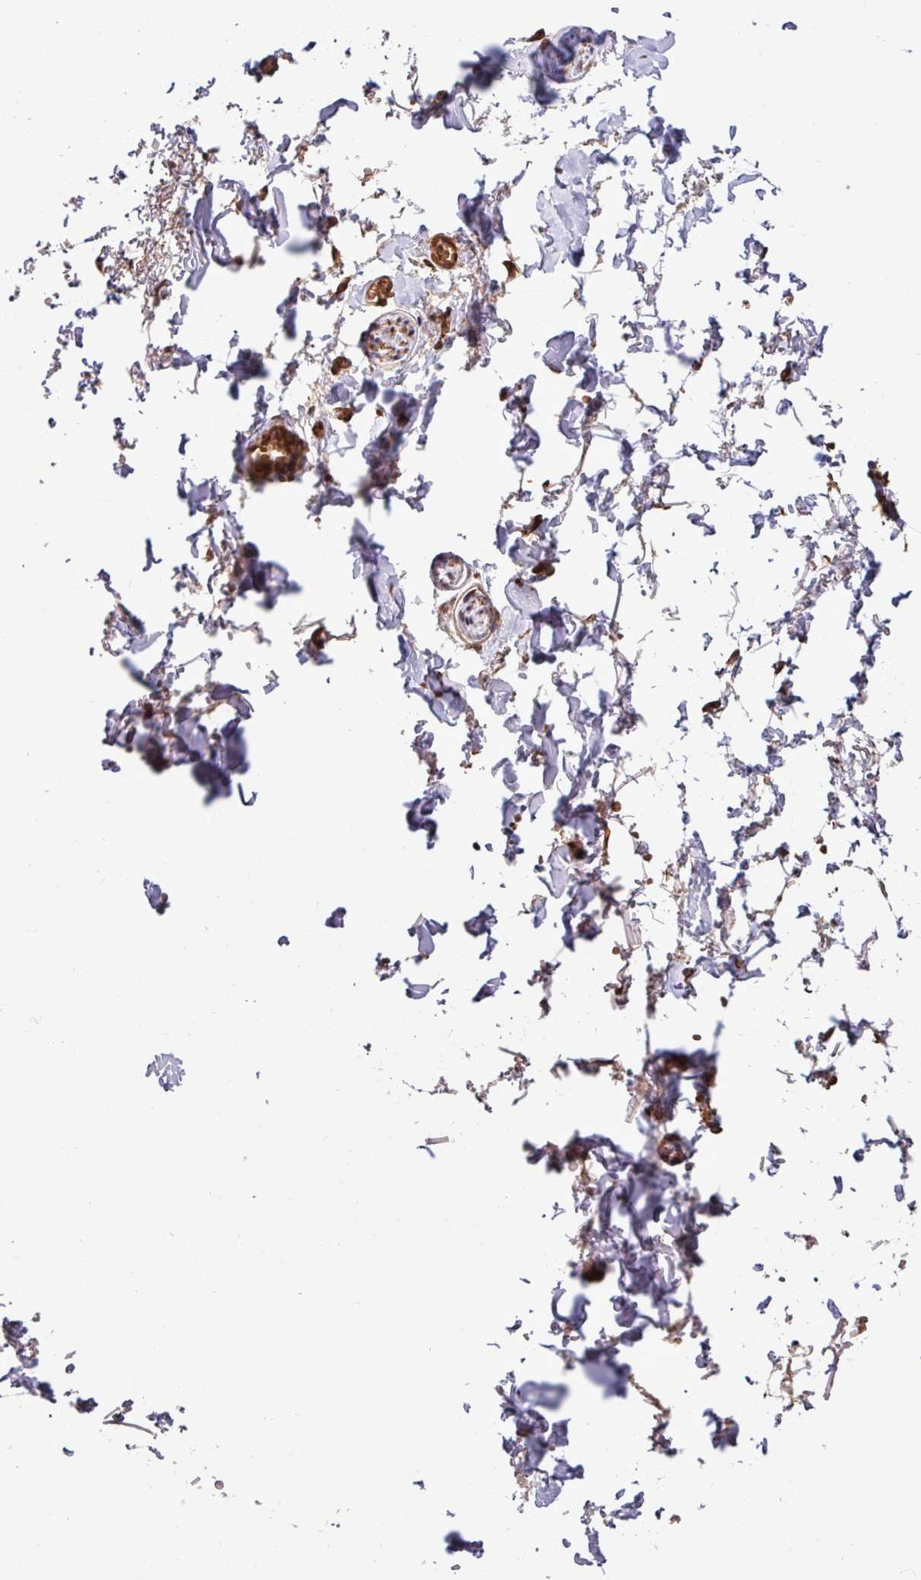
{"staining": {"intensity": "negative", "quantity": "none", "location": "none"}, "tissue": "adipose tissue", "cell_type": "Adipocytes", "image_type": "normal", "snomed": [{"axis": "morphology", "description": "Normal tissue, NOS"}, {"axis": "topography", "description": "Vulva"}, {"axis": "topography", "description": "Vagina"}, {"axis": "topography", "description": "Peripheral nerve tissue"}], "caption": "Immunohistochemical staining of normal adipose tissue displays no significant expression in adipocytes.", "gene": "C7orf50", "patient": {"sex": "female", "age": 66}}